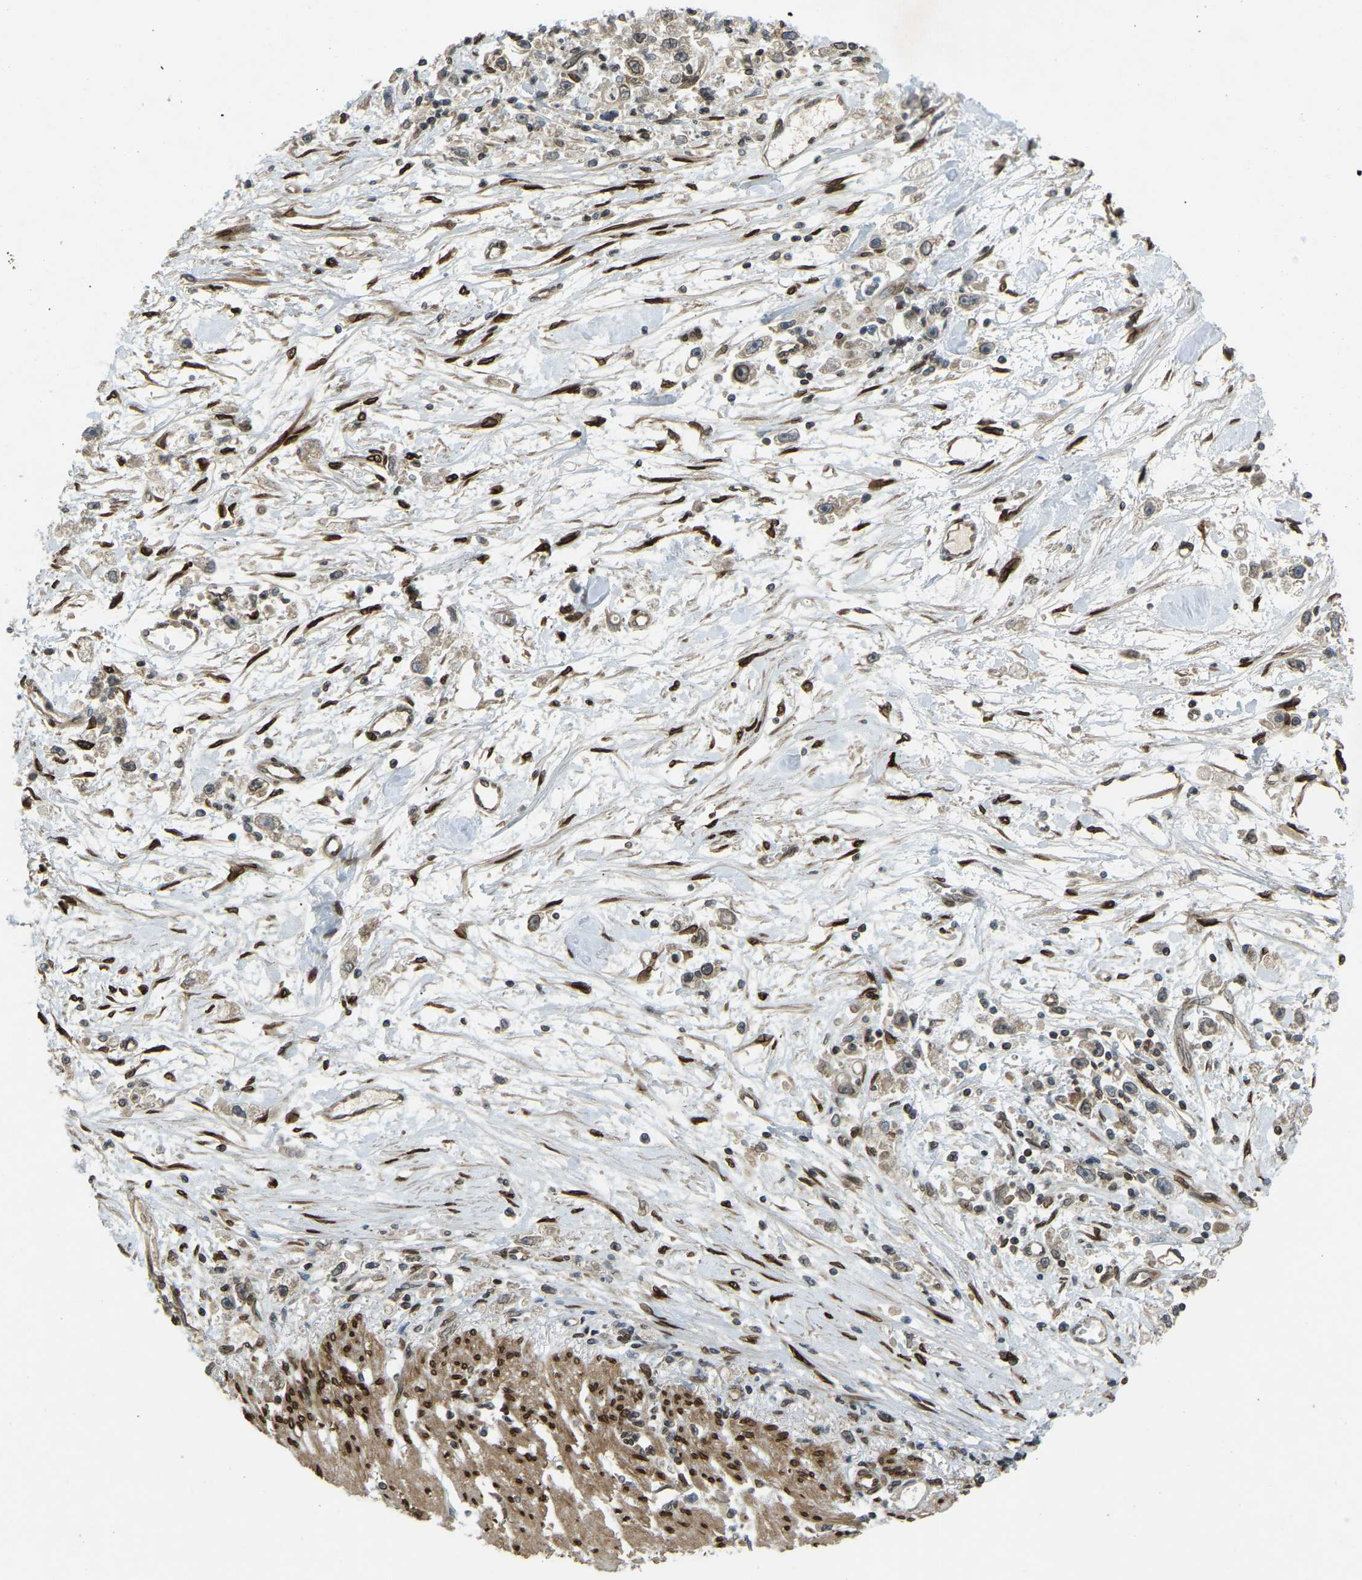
{"staining": {"intensity": "weak", "quantity": "25%-75%", "location": "nuclear"}, "tissue": "stomach cancer", "cell_type": "Tumor cells", "image_type": "cancer", "snomed": [{"axis": "morphology", "description": "Adenocarcinoma, NOS"}, {"axis": "topography", "description": "Stomach"}], "caption": "Protein analysis of stomach adenocarcinoma tissue exhibits weak nuclear staining in approximately 25%-75% of tumor cells.", "gene": "SYNE1", "patient": {"sex": "female", "age": 59}}